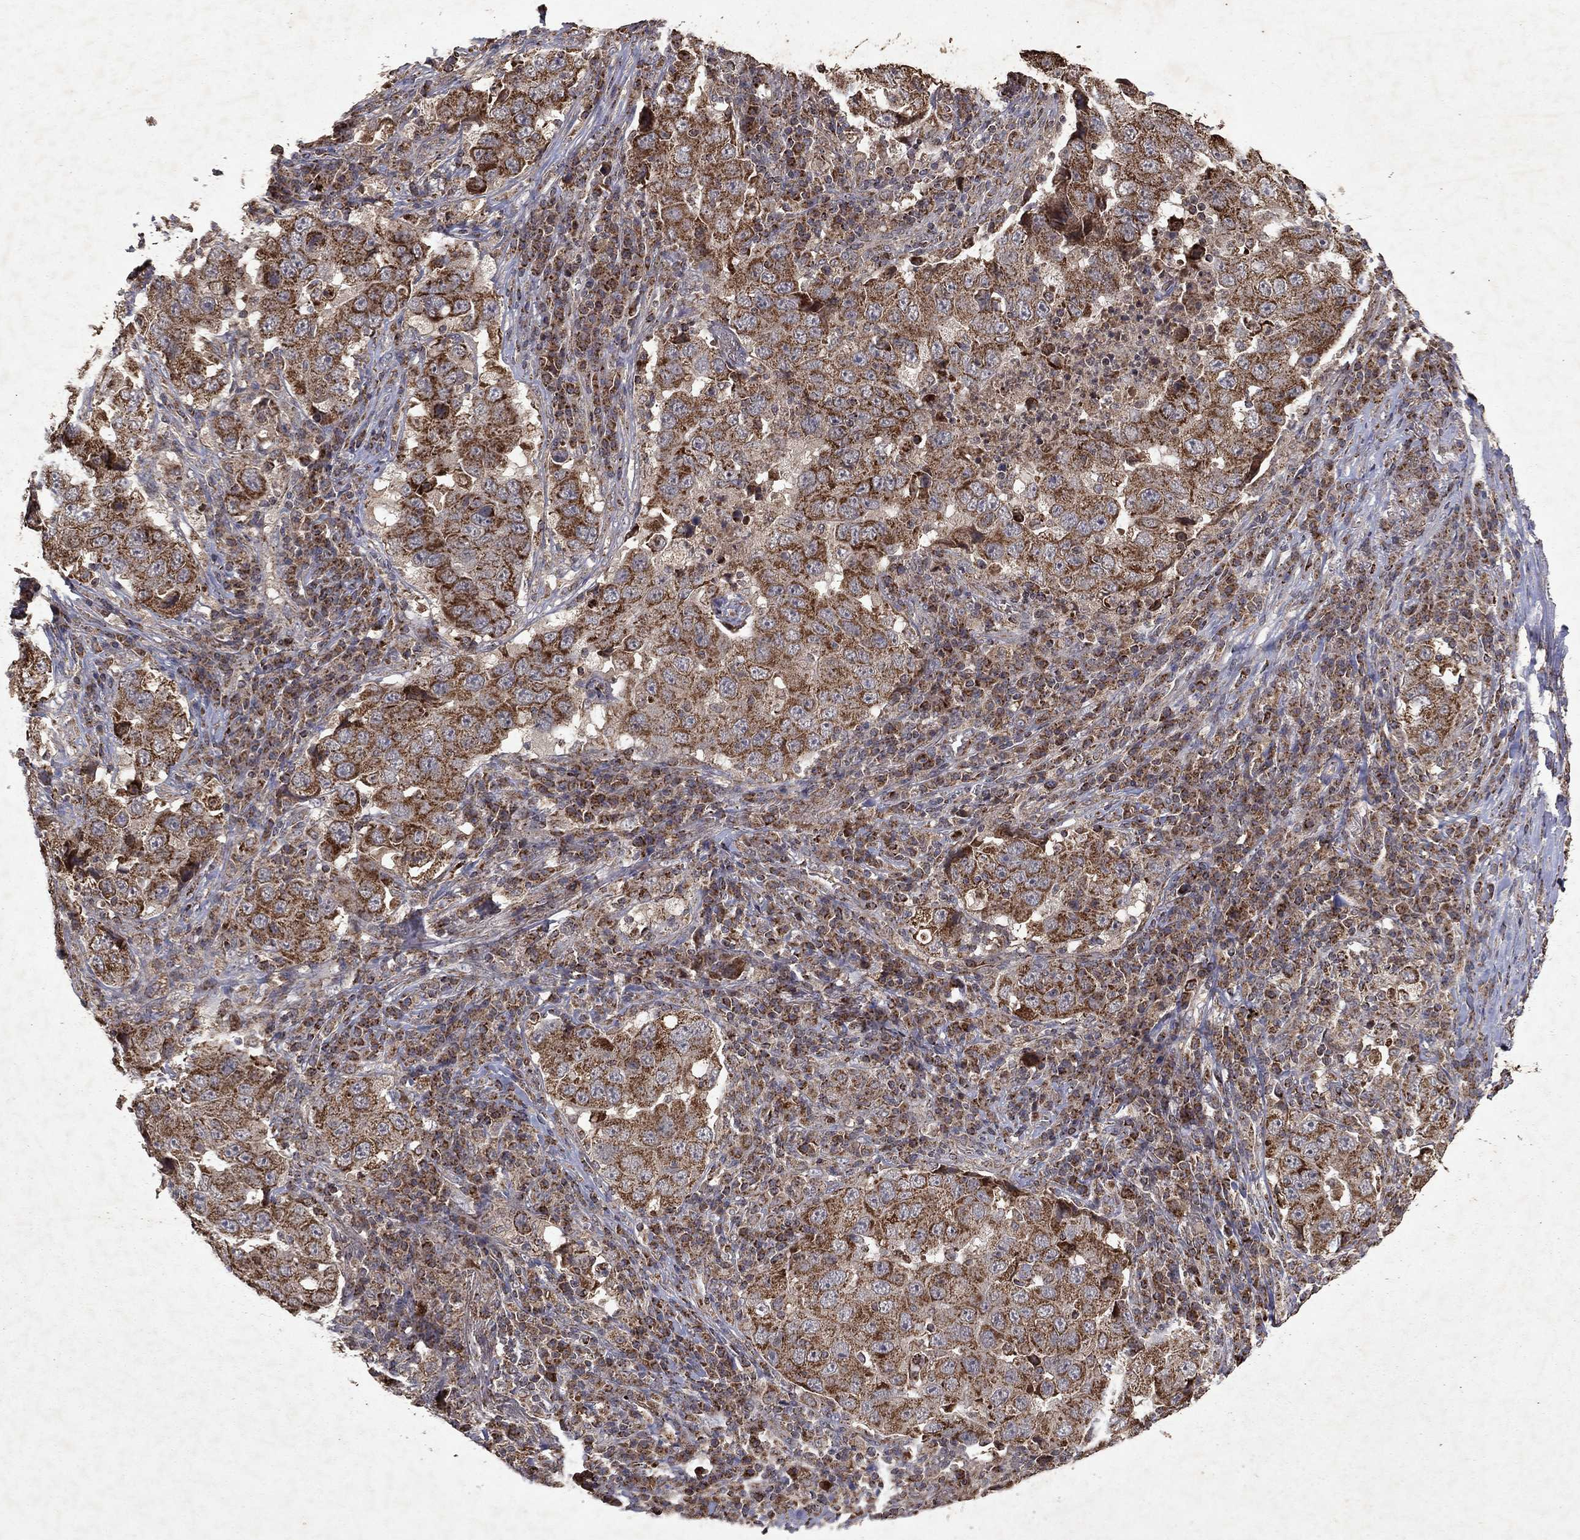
{"staining": {"intensity": "strong", "quantity": ">75%", "location": "cytoplasmic/membranous"}, "tissue": "lung cancer", "cell_type": "Tumor cells", "image_type": "cancer", "snomed": [{"axis": "morphology", "description": "Adenocarcinoma, NOS"}, {"axis": "topography", "description": "Lung"}], "caption": "A high-resolution micrograph shows IHC staining of lung cancer, which exhibits strong cytoplasmic/membranous expression in about >75% of tumor cells. (DAB (3,3'-diaminobenzidine) IHC, brown staining for protein, blue staining for nuclei).", "gene": "PYROXD2", "patient": {"sex": "male", "age": 73}}